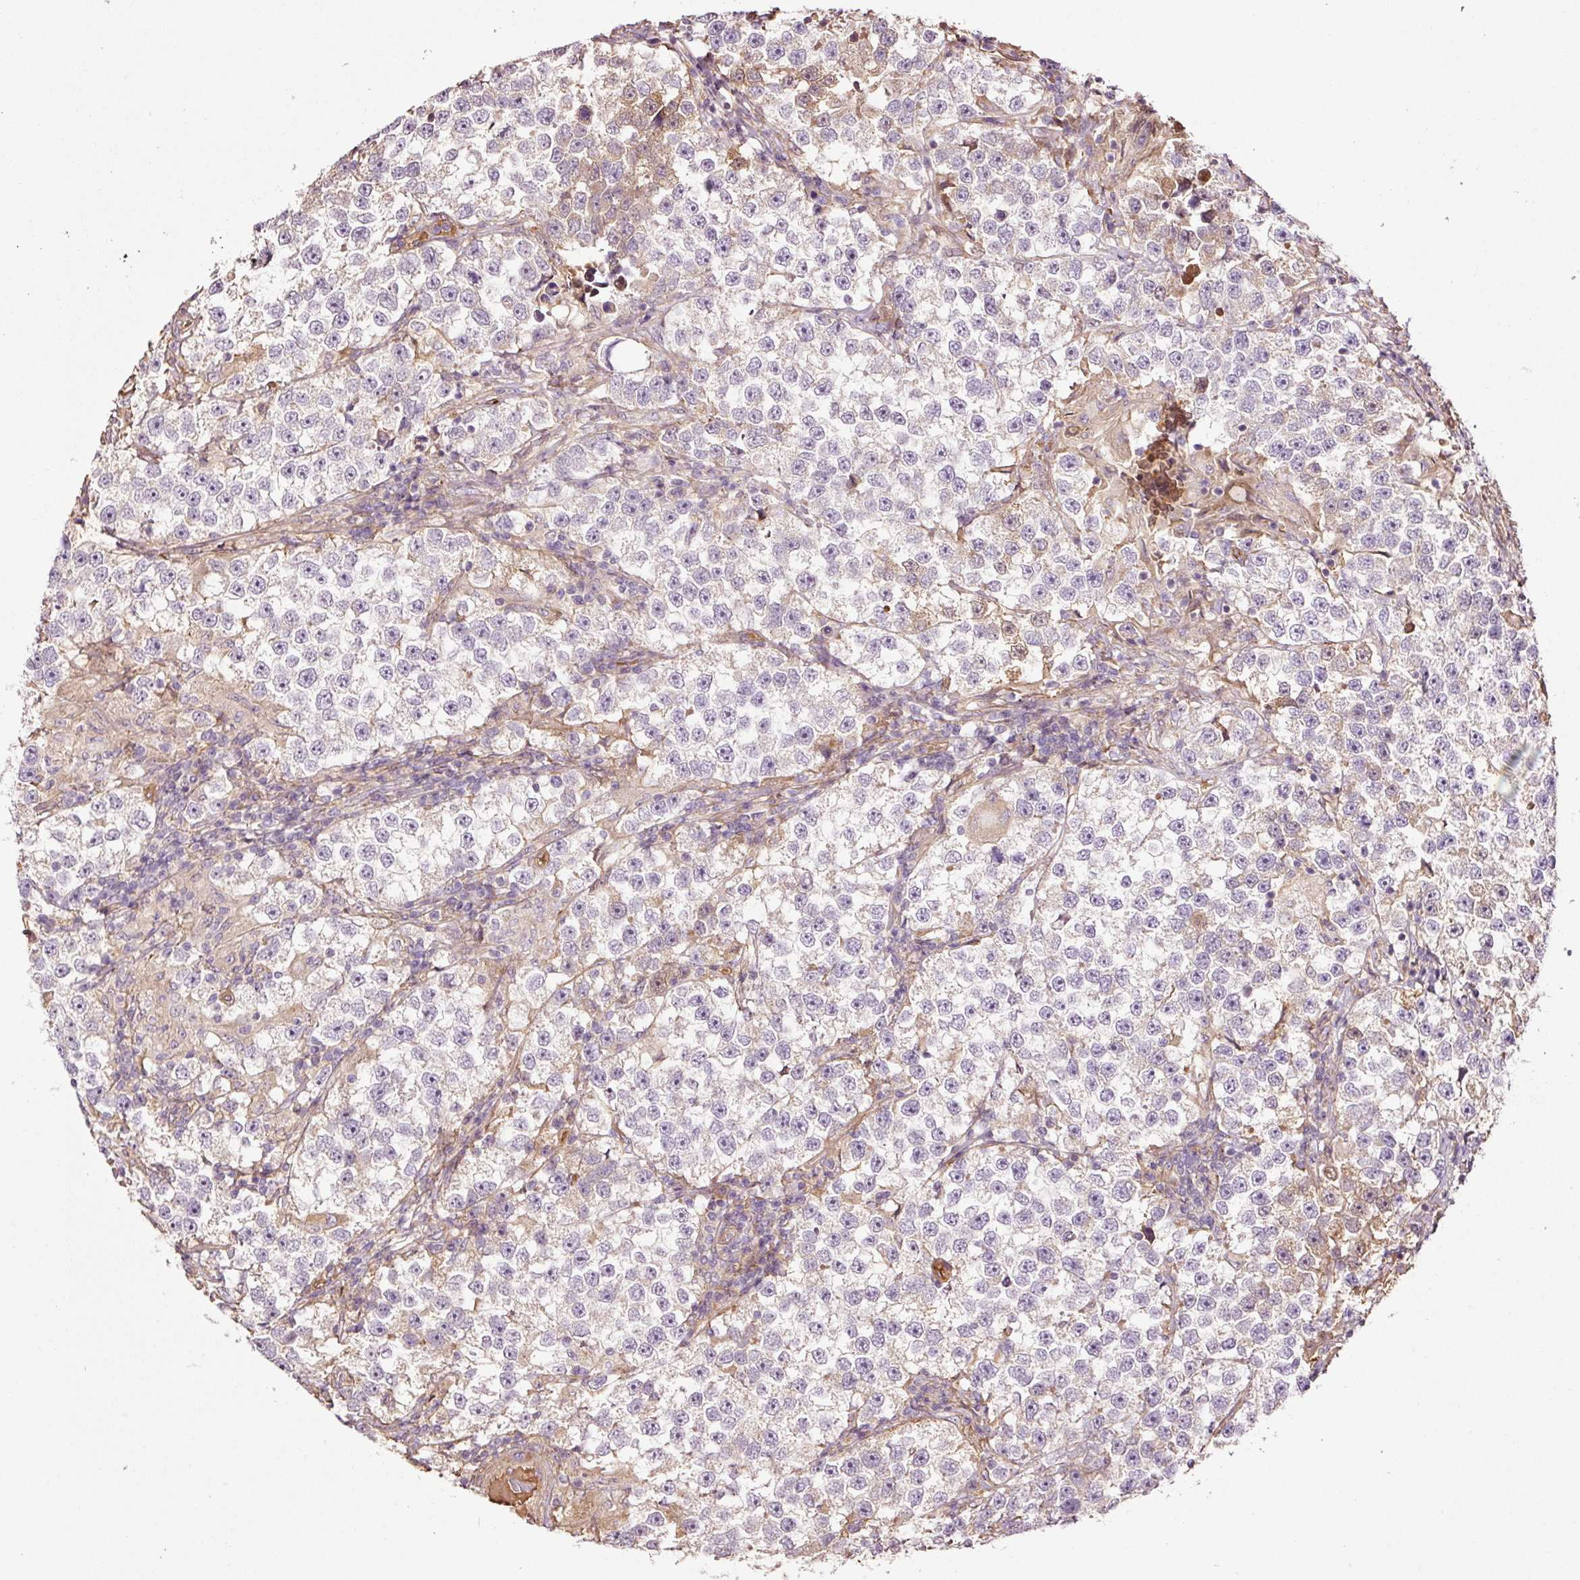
{"staining": {"intensity": "negative", "quantity": "none", "location": "none"}, "tissue": "testis cancer", "cell_type": "Tumor cells", "image_type": "cancer", "snomed": [{"axis": "morphology", "description": "Seminoma, NOS"}, {"axis": "topography", "description": "Testis"}], "caption": "IHC of human seminoma (testis) exhibits no staining in tumor cells.", "gene": "NID2", "patient": {"sex": "male", "age": 46}}